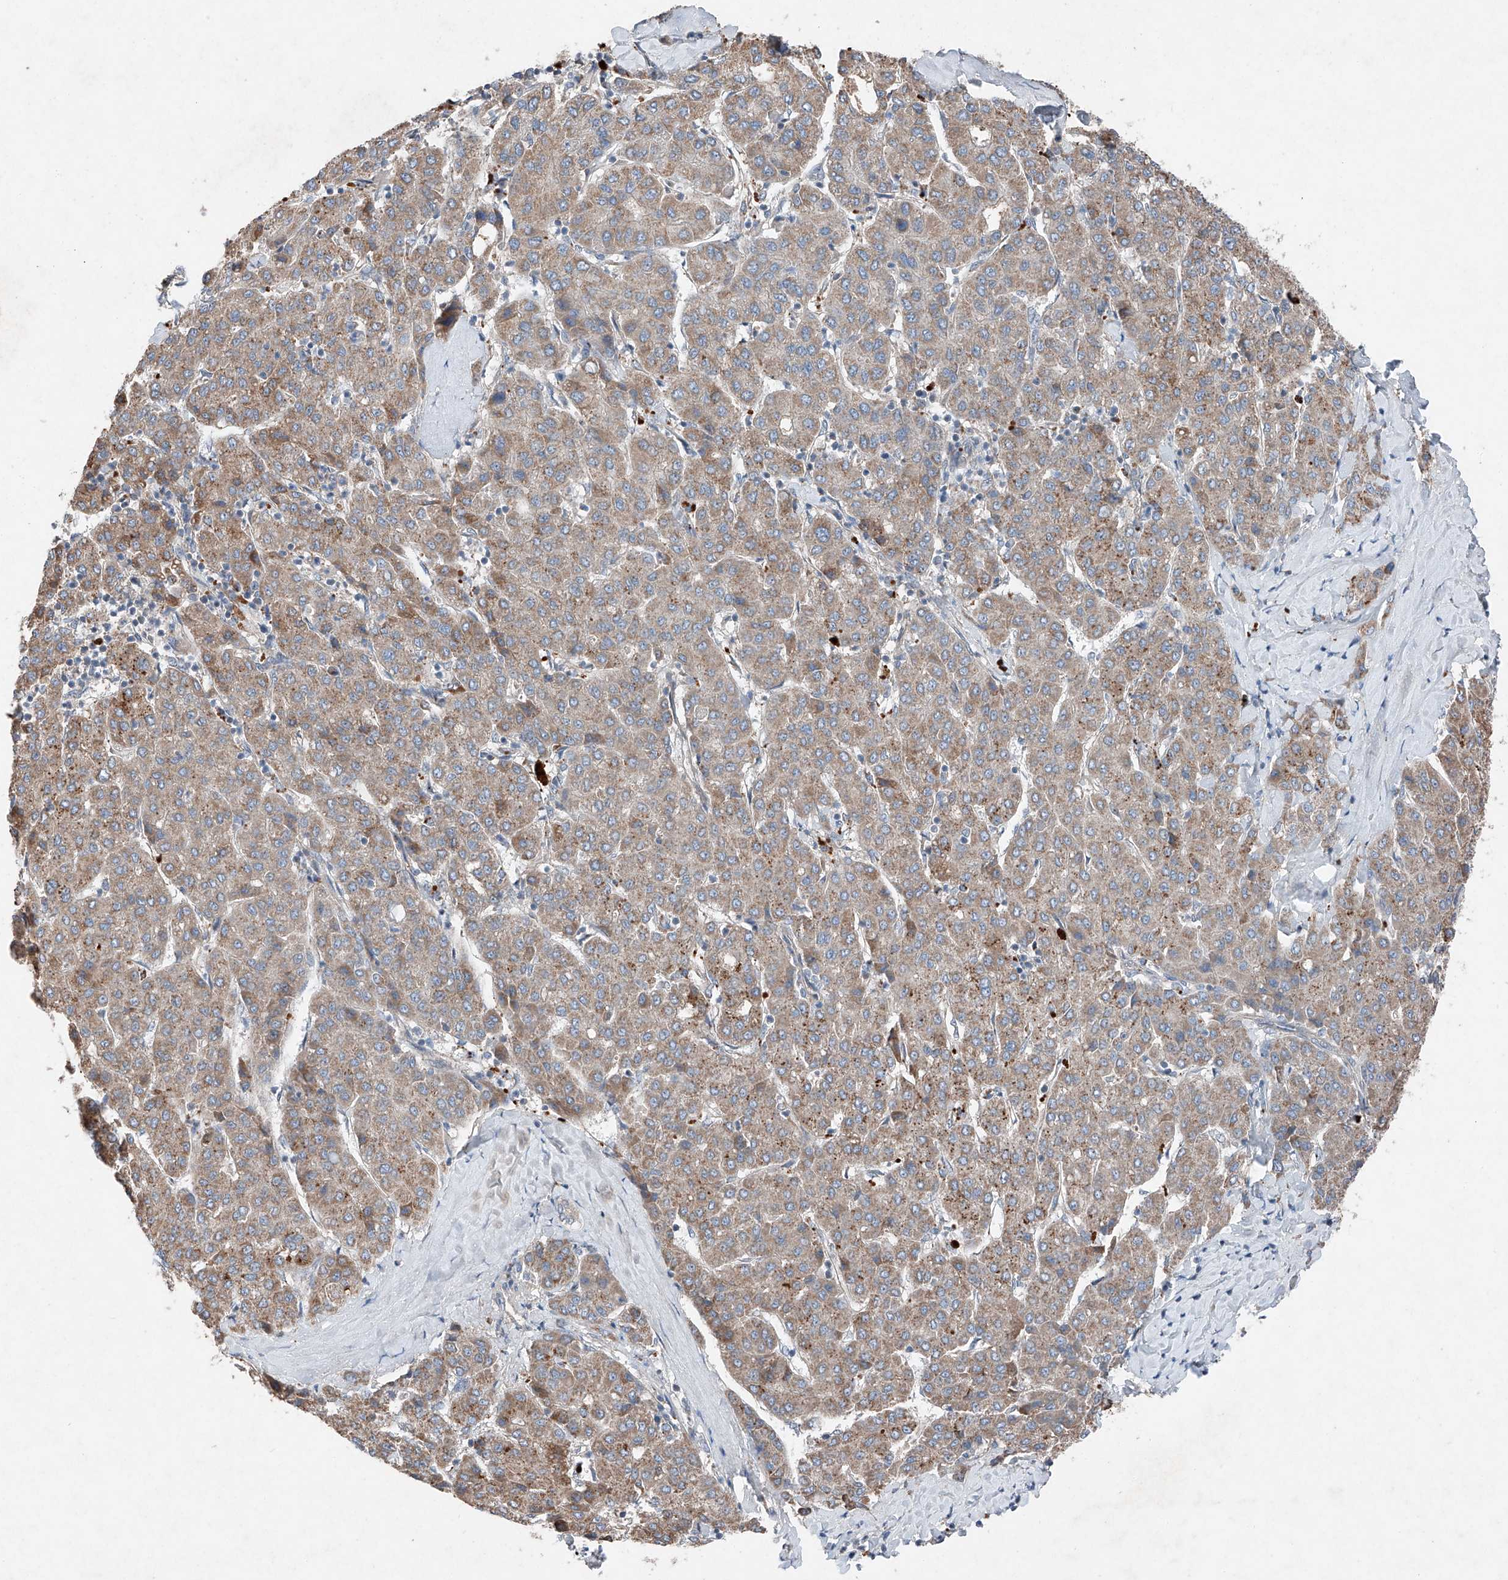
{"staining": {"intensity": "weak", "quantity": ">75%", "location": "cytoplasmic/membranous"}, "tissue": "liver cancer", "cell_type": "Tumor cells", "image_type": "cancer", "snomed": [{"axis": "morphology", "description": "Carcinoma, Hepatocellular, NOS"}, {"axis": "topography", "description": "Liver"}], "caption": "A micrograph showing weak cytoplasmic/membranous staining in about >75% of tumor cells in liver cancer, as visualized by brown immunohistochemical staining.", "gene": "RUSC1", "patient": {"sex": "male", "age": 65}}